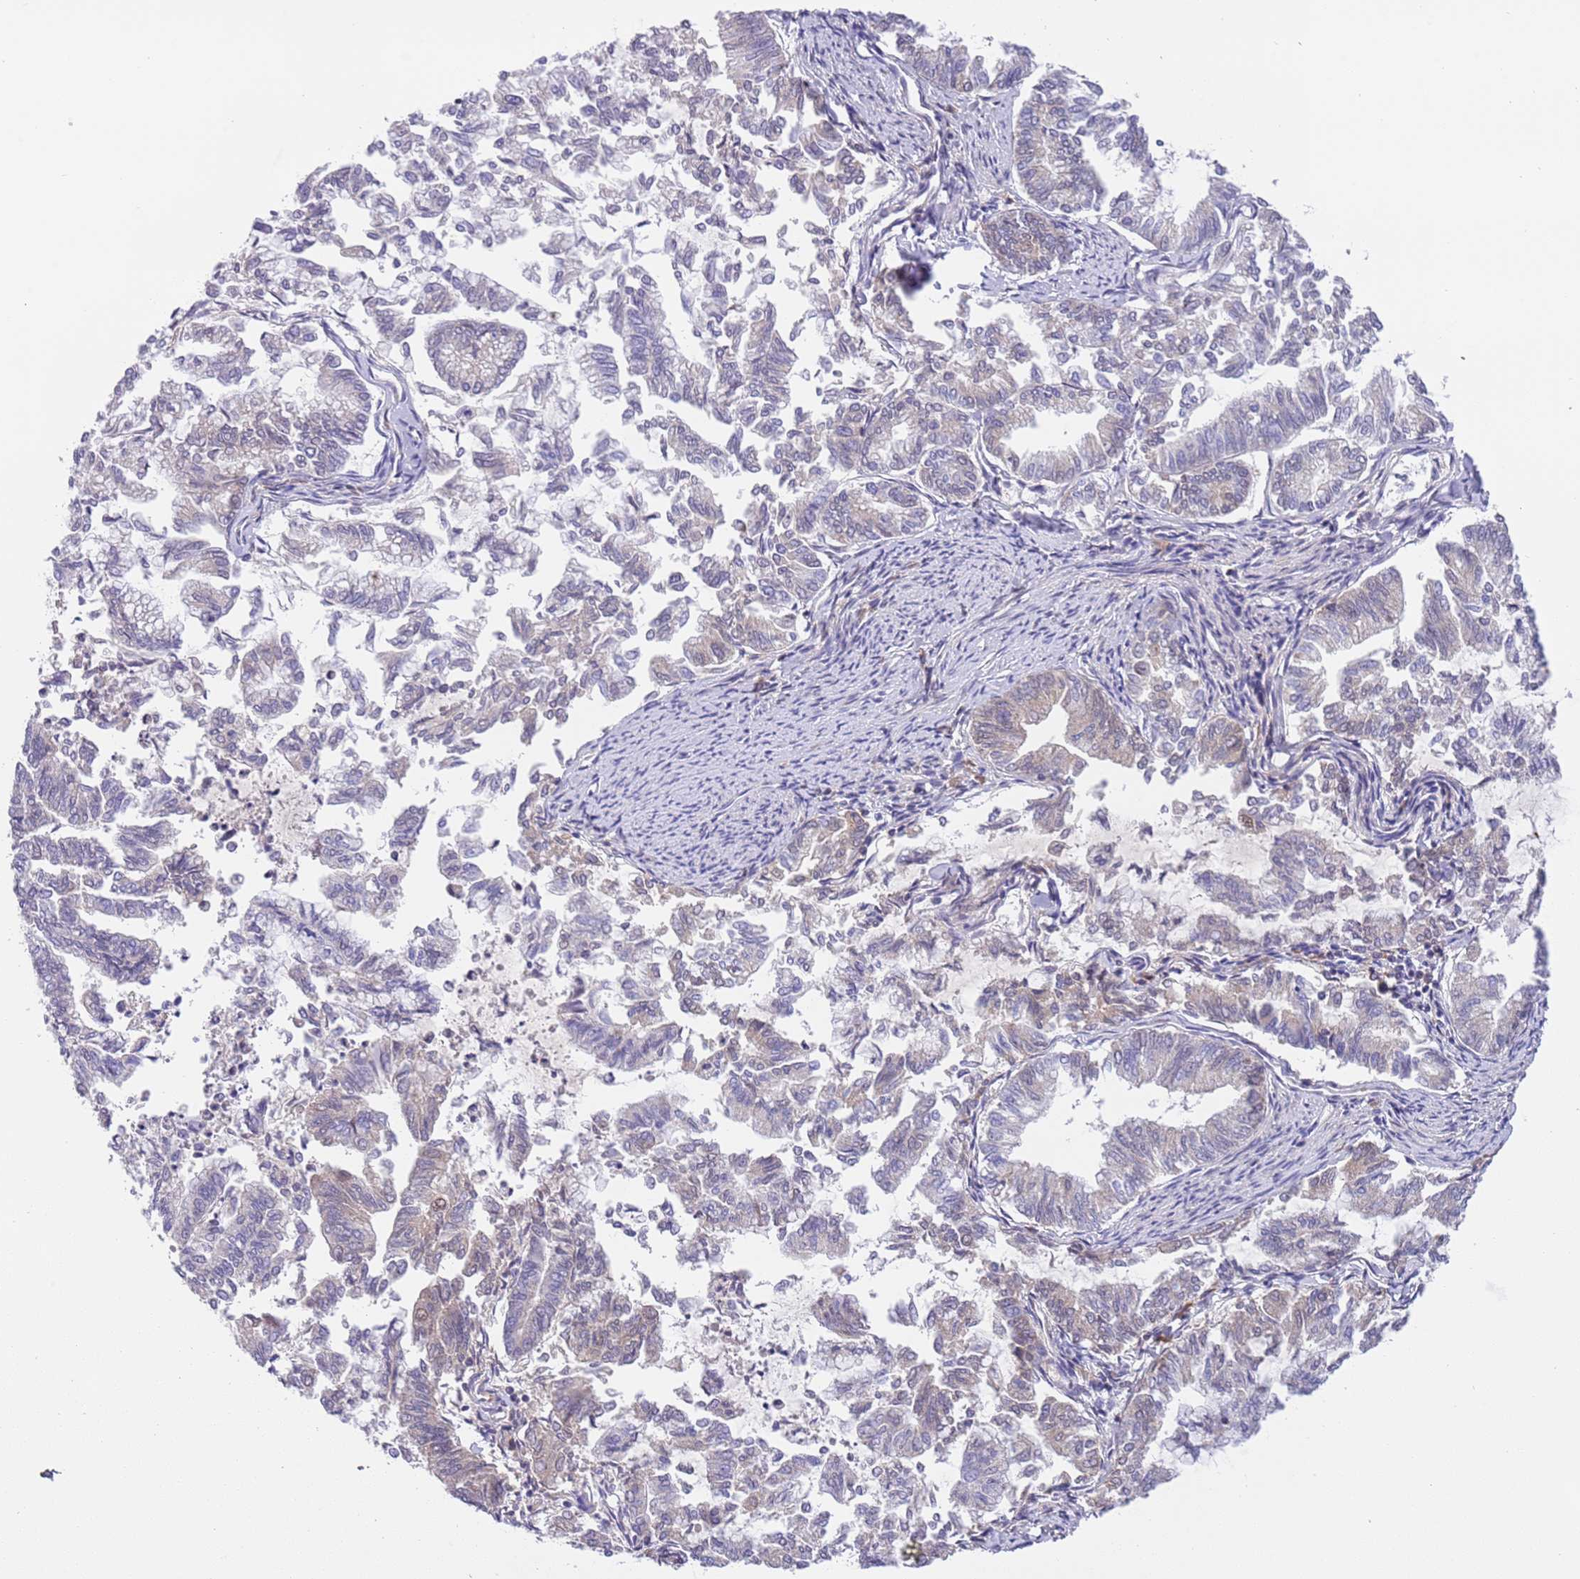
{"staining": {"intensity": "weak", "quantity": "<25%", "location": "cytoplasmic/membranous"}, "tissue": "endometrial cancer", "cell_type": "Tumor cells", "image_type": "cancer", "snomed": [{"axis": "morphology", "description": "Adenocarcinoma, NOS"}, {"axis": "topography", "description": "Endometrium"}], "caption": "Histopathology image shows no protein expression in tumor cells of endometrial cancer (adenocarcinoma) tissue. (Stains: DAB IHC with hematoxylin counter stain, Microscopy: brightfield microscopy at high magnification).", "gene": "MAGEF1", "patient": {"sex": "female", "age": 79}}